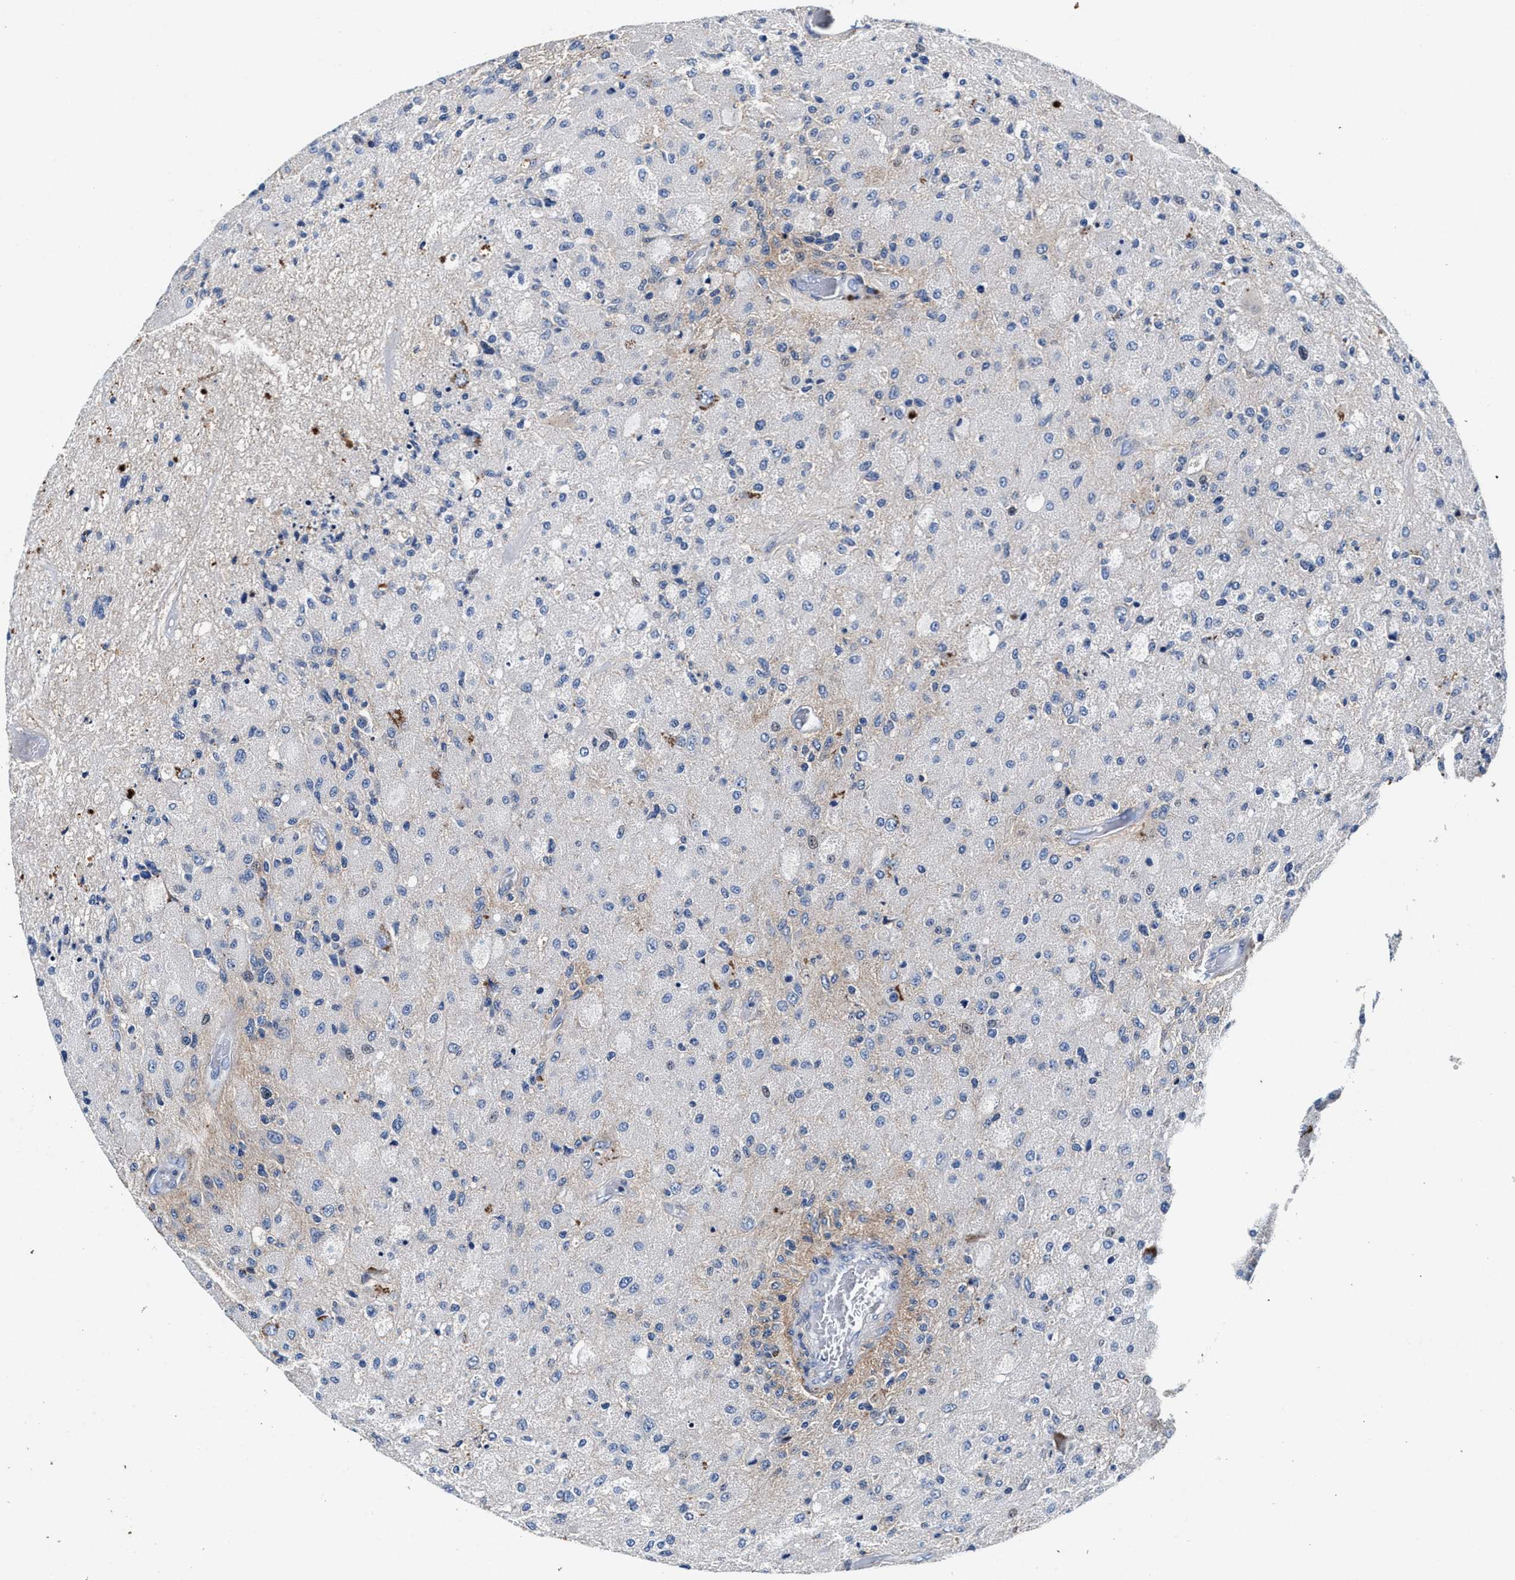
{"staining": {"intensity": "weak", "quantity": "<25%", "location": "cytoplasmic/membranous"}, "tissue": "glioma", "cell_type": "Tumor cells", "image_type": "cancer", "snomed": [{"axis": "morphology", "description": "Normal tissue, NOS"}, {"axis": "morphology", "description": "Glioma, malignant, High grade"}, {"axis": "topography", "description": "Cerebral cortex"}], "caption": "Malignant glioma (high-grade) was stained to show a protein in brown. There is no significant staining in tumor cells.", "gene": "SLC8A1", "patient": {"sex": "male", "age": 77}}